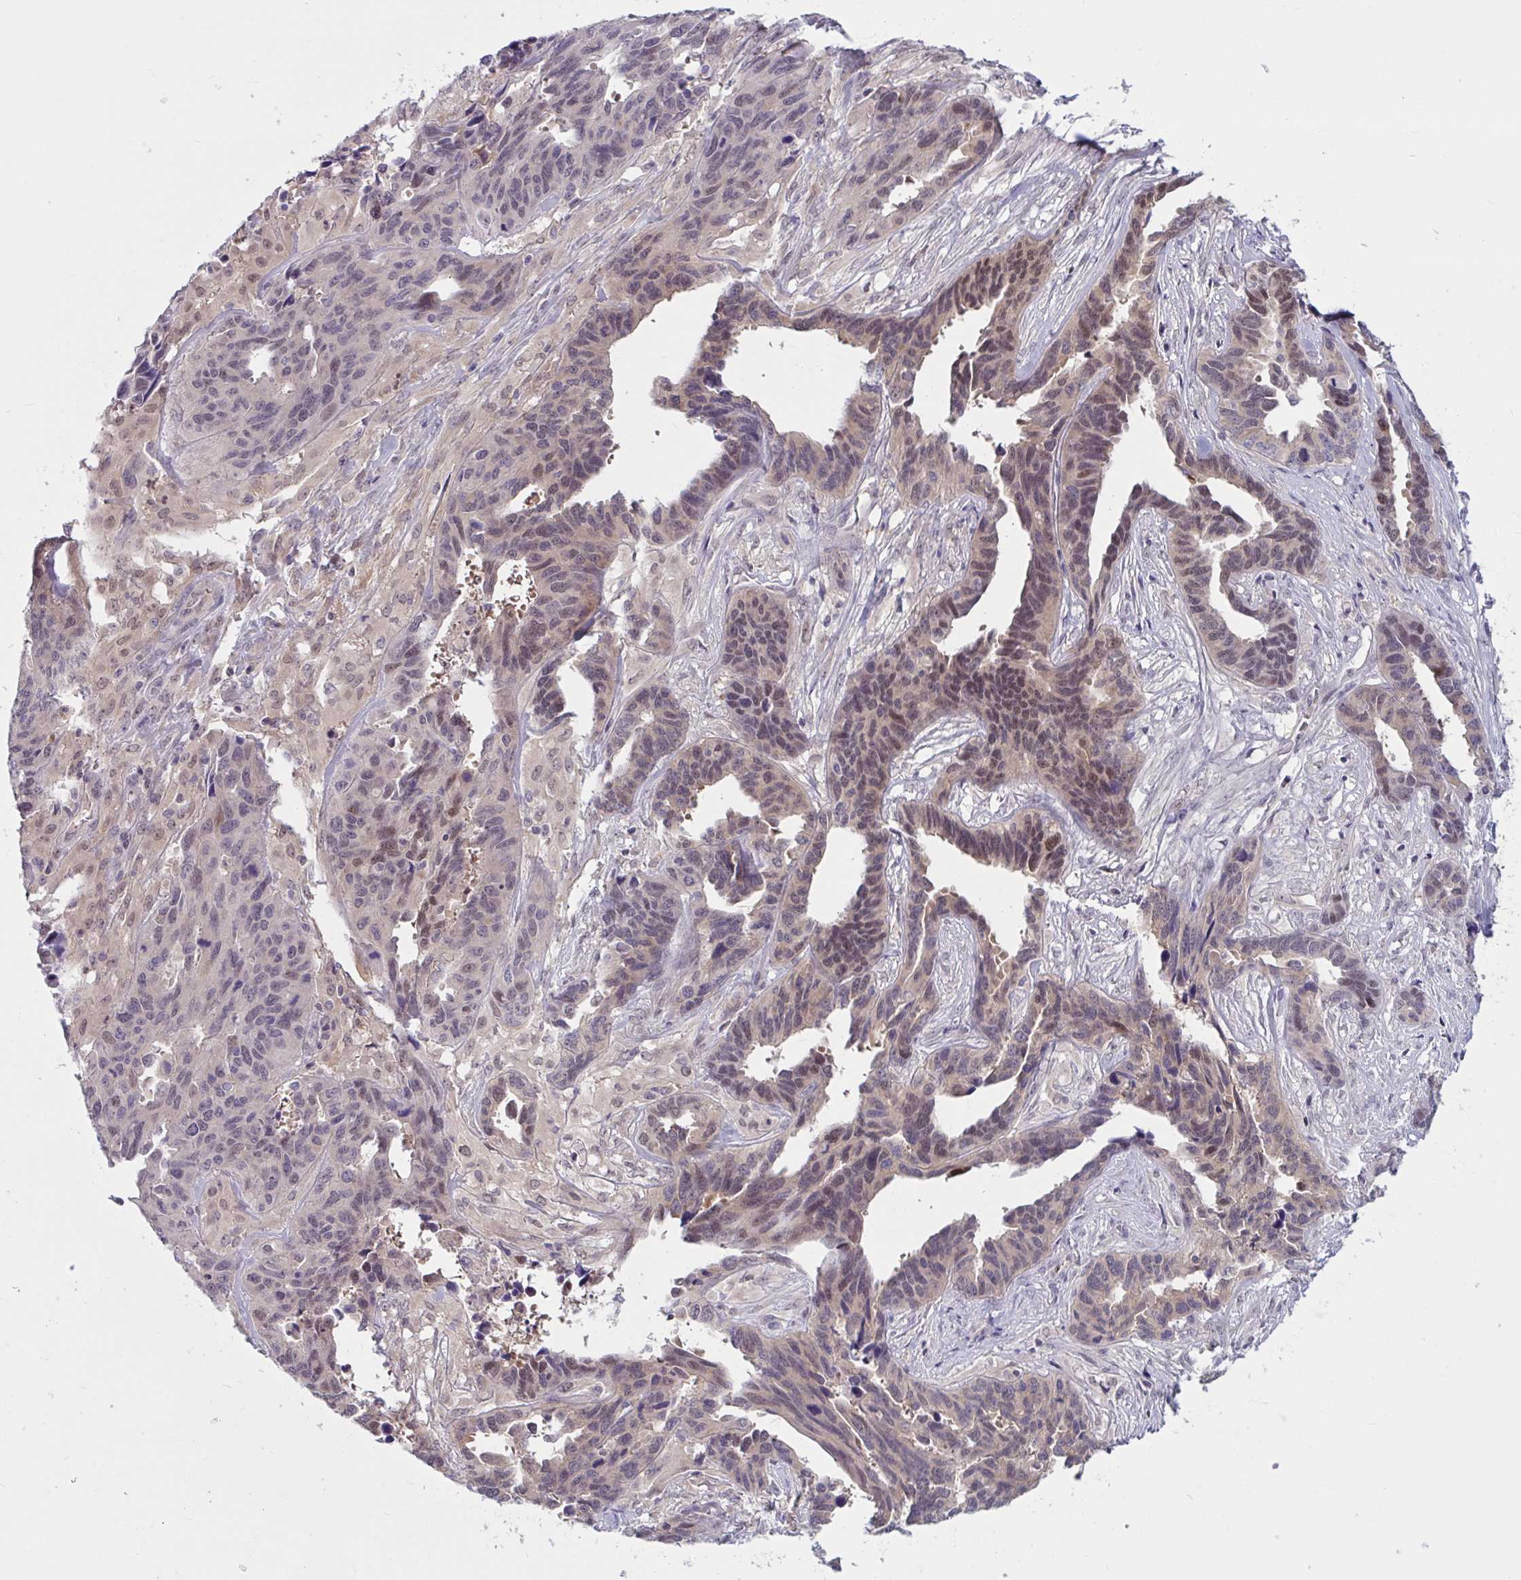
{"staining": {"intensity": "weak", "quantity": "25%-75%", "location": "nuclear"}, "tissue": "ovarian cancer", "cell_type": "Tumor cells", "image_type": "cancer", "snomed": [{"axis": "morphology", "description": "Cystadenocarcinoma, serous, NOS"}, {"axis": "topography", "description": "Ovary"}], "caption": "Protein staining of ovarian cancer tissue demonstrates weak nuclear positivity in about 25%-75% of tumor cells.", "gene": "TSN", "patient": {"sex": "female", "age": 64}}